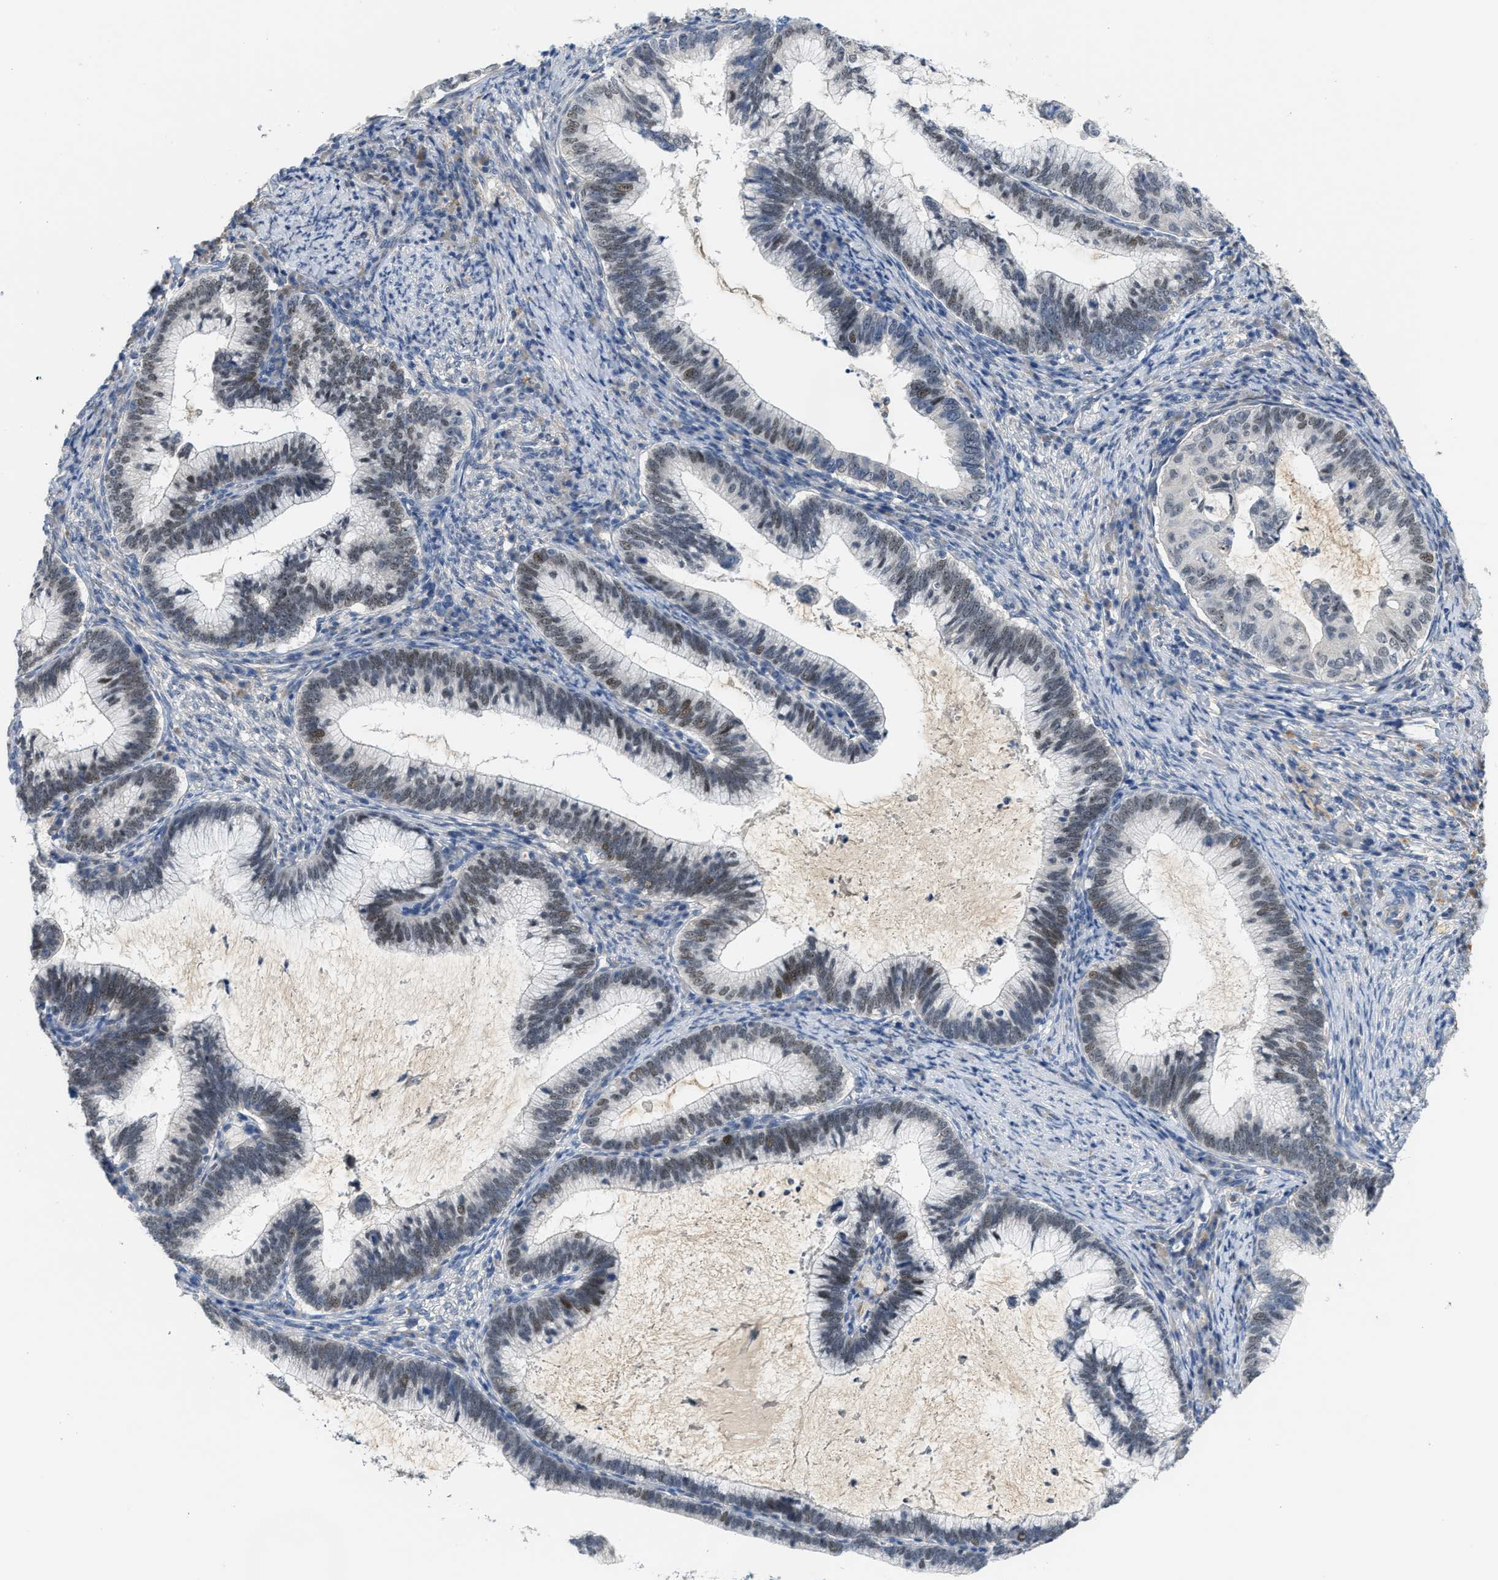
{"staining": {"intensity": "moderate", "quantity": "25%-75%", "location": "nuclear"}, "tissue": "cervical cancer", "cell_type": "Tumor cells", "image_type": "cancer", "snomed": [{"axis": "morphology", "description": "Adenocarcinoma, NOS"}, {"axis": "topography", "description": "Cervix"}], "caption": "Tumor cells exhibit moderate nuclear positivity in about 25%-75% of cells in cervical adenocarcinoma.", "gene": "ZNF783", "patient": {"sex": "female", "age": 36}}